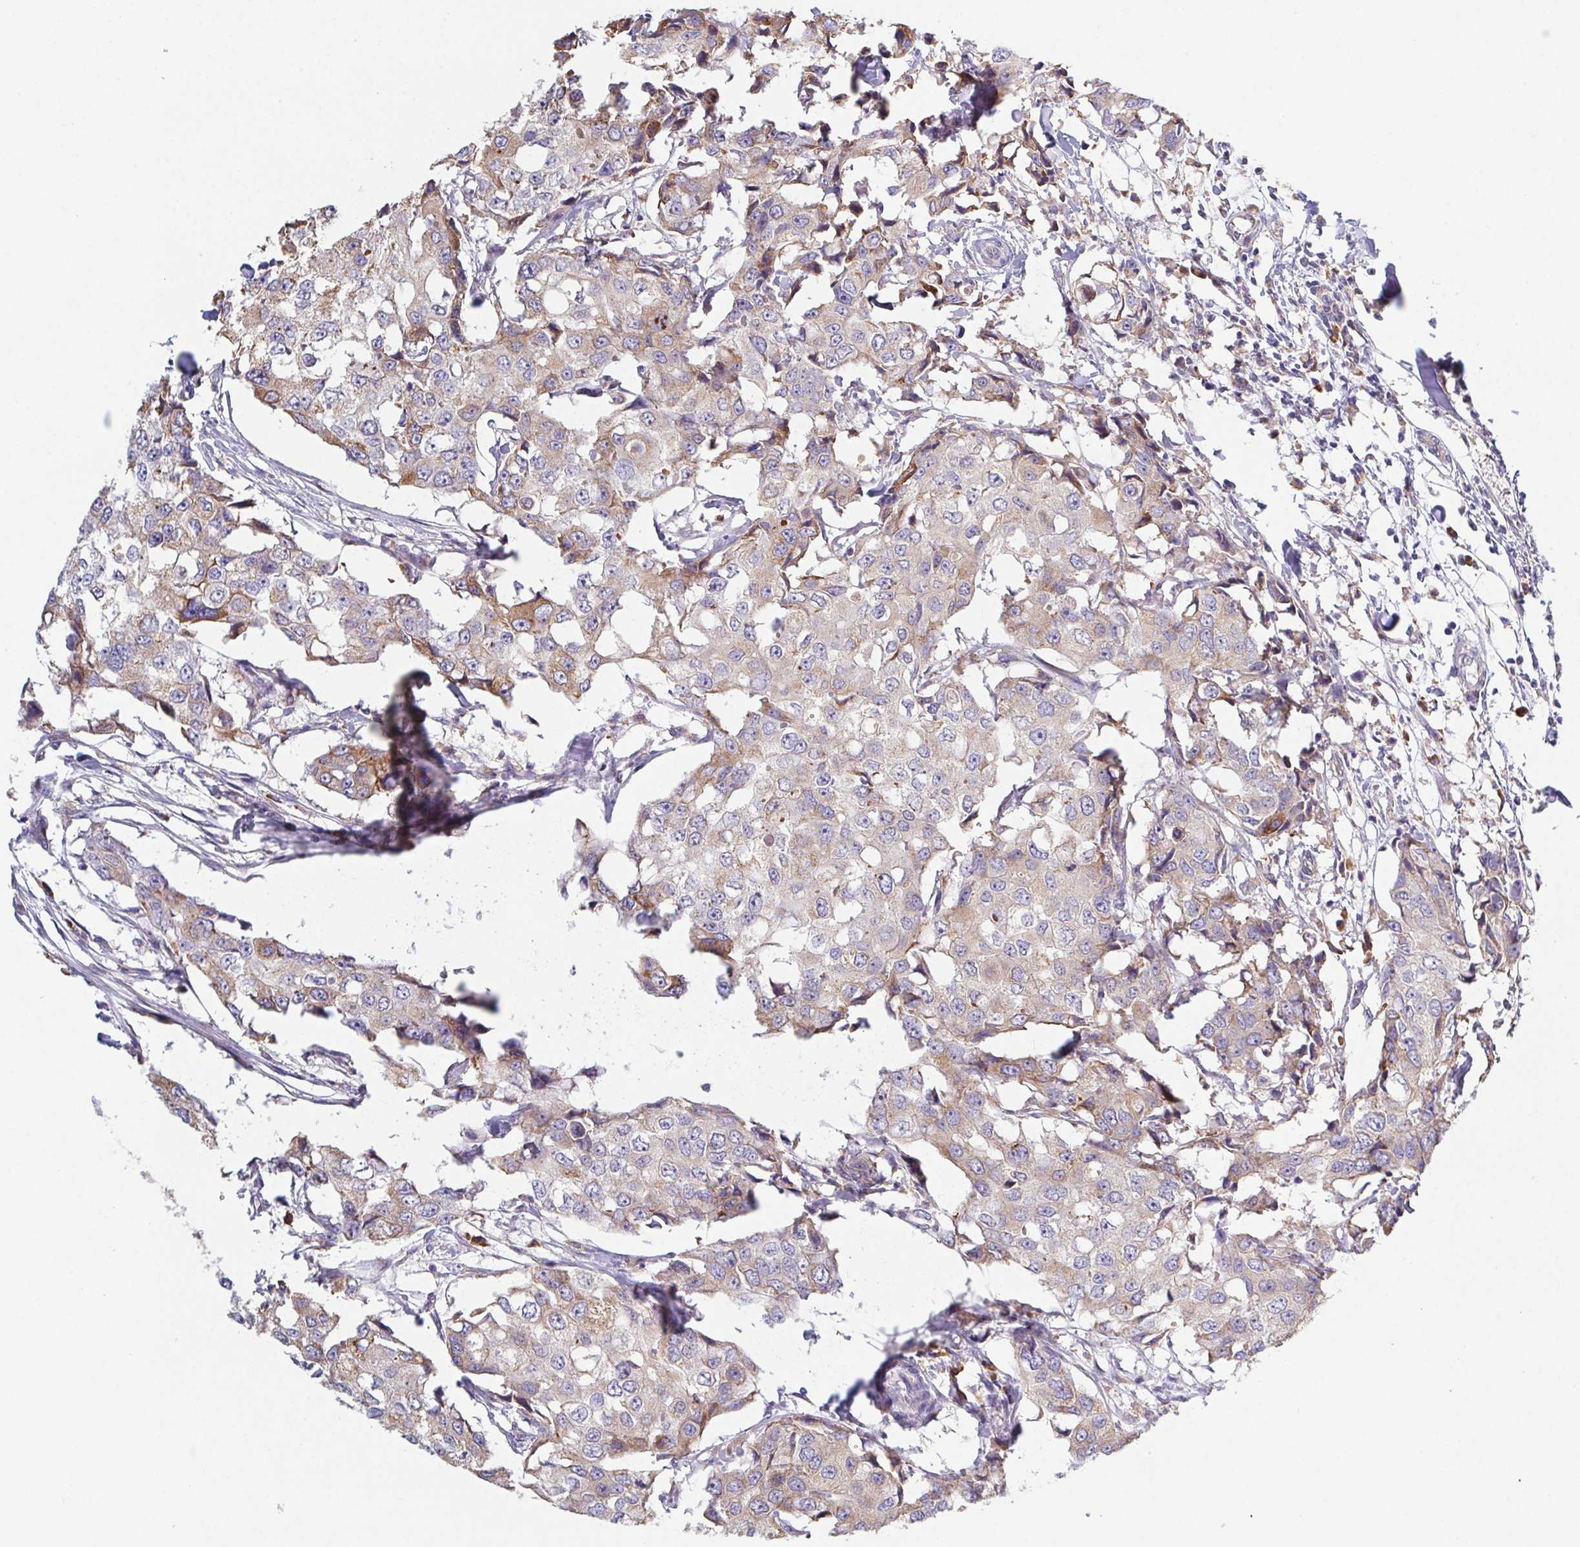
{"staining": {"intensity": "weak", "quantity": ">75%", "location": "cytoplasmic/membranous"}, "tissue": "breast cancer", "cell_type": "Tumor cells", "image_type": "cancer", "snomed": [{"axis": "morphology", "description": "Duct carcinoma"}, {"axis": "topography", "description": "Breast"}], "caption": "IHC of human breast cancer displays low levels of weak cytoplasmic/membranous positivity in about >75% of tumor cells. The staining was performed using DAB to visualize the protein expression in brown, while the nuclei were stained in blue with hematoxylin (Magnification: 20x).", "gene": "ADAM8", "patient": {"sex": "female", "age": 27}}